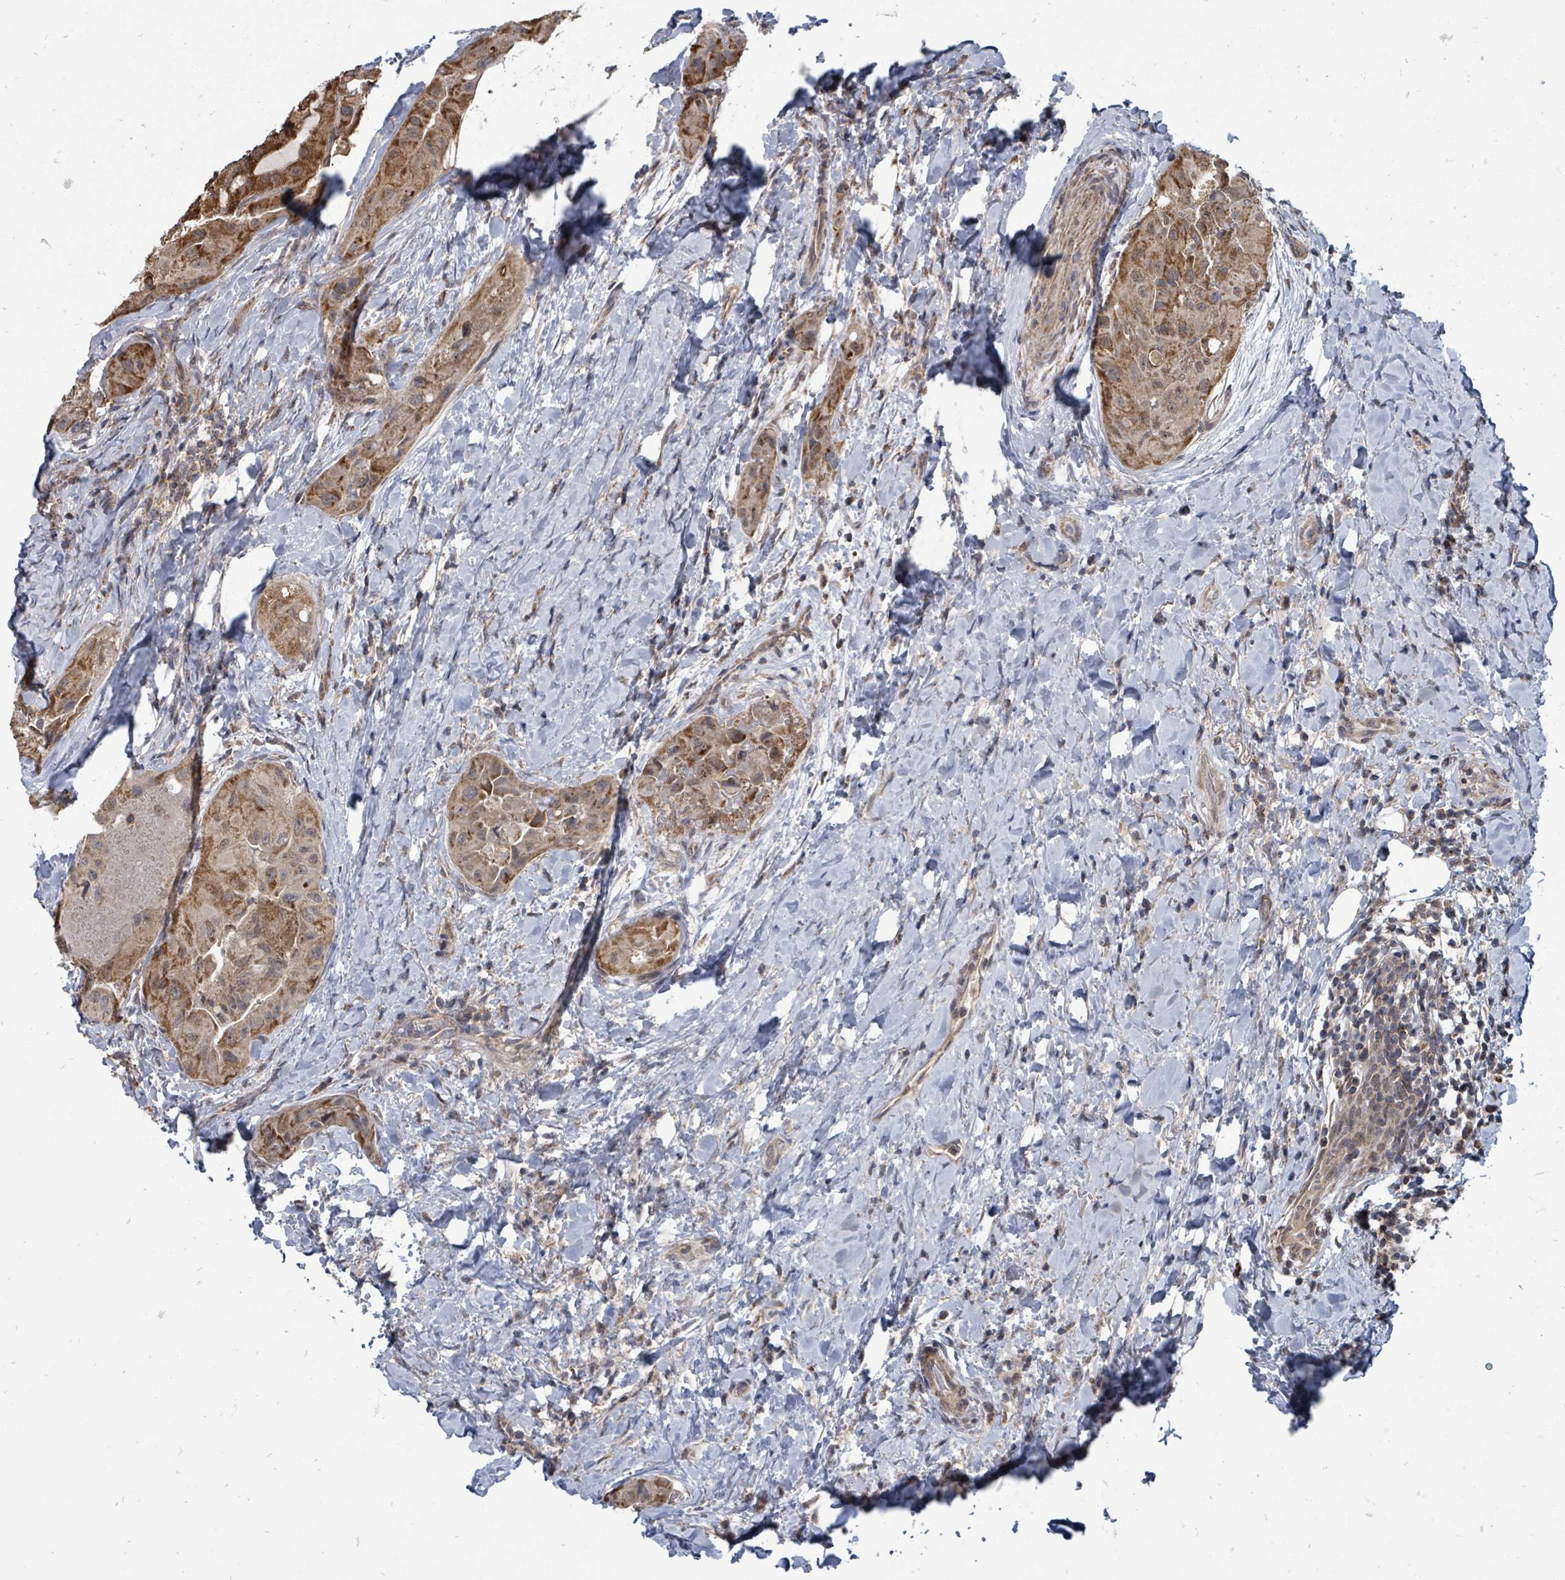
{"staining": {"intensity": "strong", "quantity": ">75%", "location": "cytoplasmic/membranous"}, "tissue": "thyroid cancer", "cell_type": "Tumor cells", "image_type": "cancer", "snomed": [{"axis": "morphology", "description": "Normal tissue, NOS"}, {"axis": "morphology", "description": "Papillary adenocarcinoma, NOS"}, {"axis": "topography", "description": "Thyroid gland"}], "caption": "About >75% of tumor cells in thyroid cancer (papillary adenocarcinoma) demonstrate strong cytoplasmic/membranous protein staining as visualized by brown immunohistochemical staining.", "gene": "MAGOHB", "patient": {"sex": "female", "age": 59}}